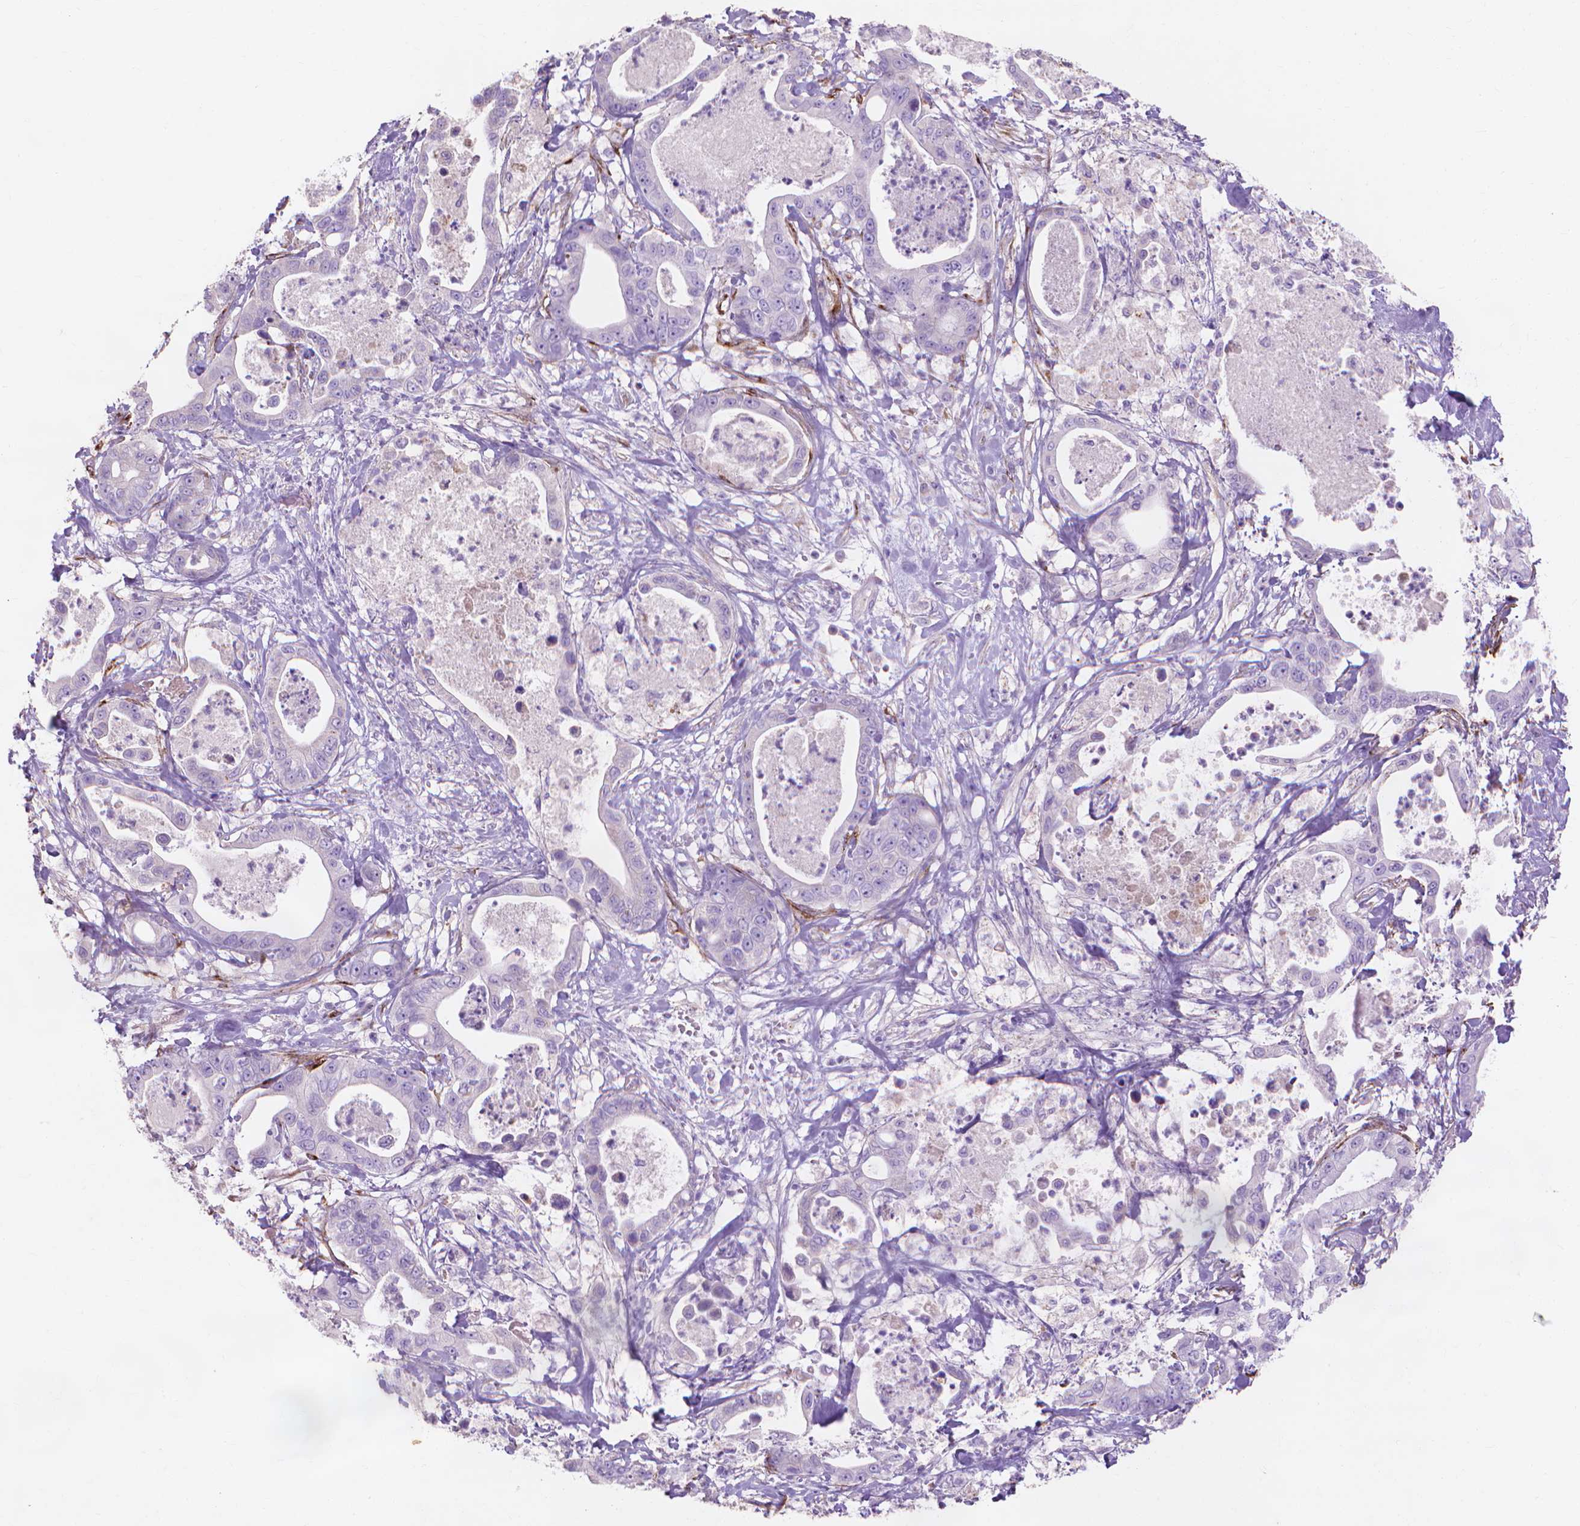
{"staining": {"intensity": "negative", "quantity": "none", "location": "none"}, "tissue": "pancreatic cancer", "cell_type": "Tumor cells", "image_type": "cancer", "snomed": [{"axis": "morphology", "description": "Adenocarcinoma, NOS"}, {"axis": "topography", "description": "Pancreas"}], "caption": "Tumor cells show no significant protein staining in pancreatic adenocarcinoma.", "gene": "MMP11", "patient": {"sex": "male", "age": 71}}